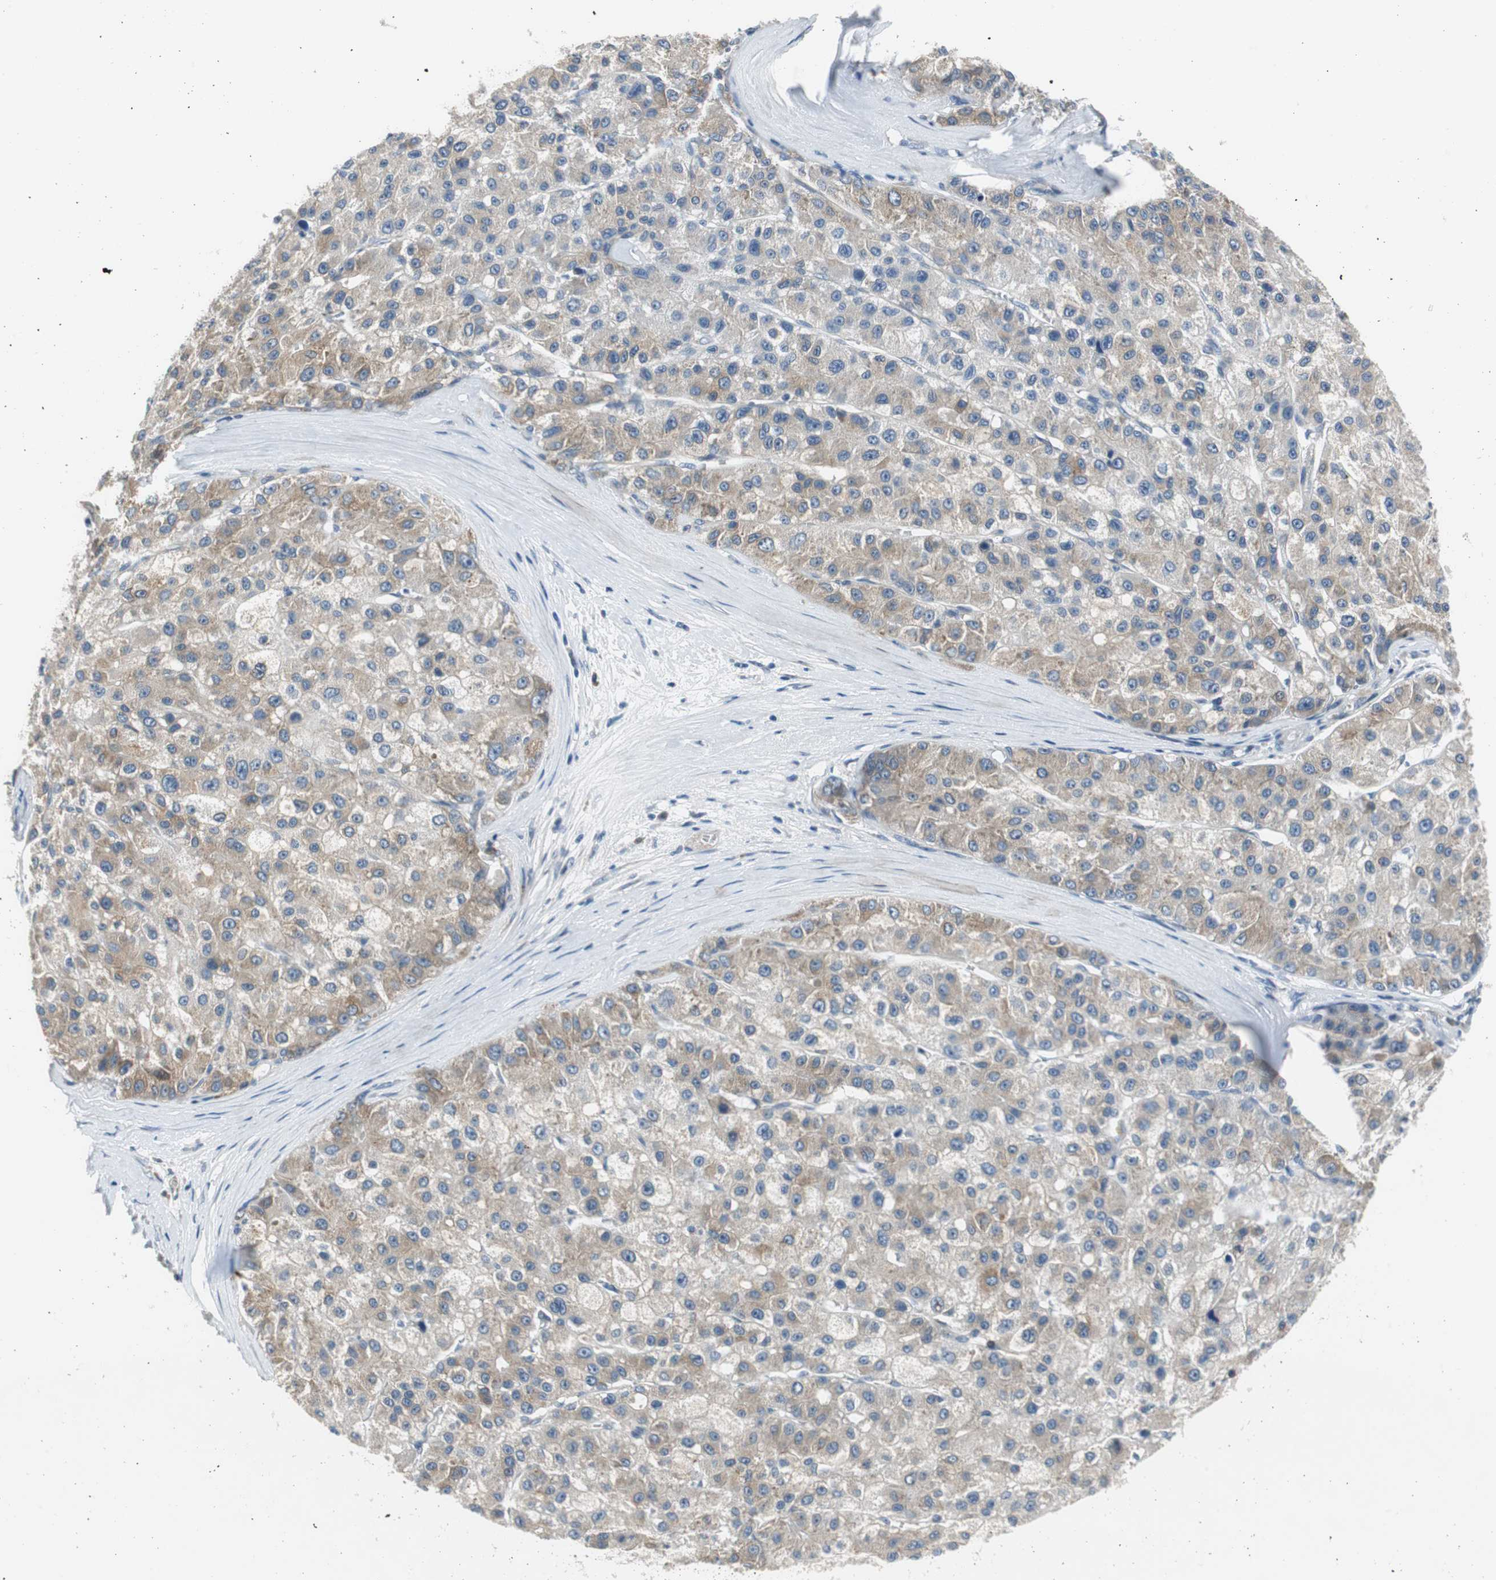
{"staining": {"intensity": "weak", "quantity": ">75%", "location": "cytoplasmic/membranous"}, "tissue": "liver cancer", "cell_type": "Tumor cells", "image_type": "cancer", "snomed": [{"axis": "morphology", "description": "Carcinoma, Hepatocellular, NOS"}, {"axis": "topography", "description": "Liver"}], "caption": "There is low levels of weak cytoplasmic/membranous expression in tumor cells of hepatocellular carcinoma (liver), as demonstrated by immunohistochemical staining (brown color).", "gene": "PLAA", "patient": {"sex": "male", "age": 80}}